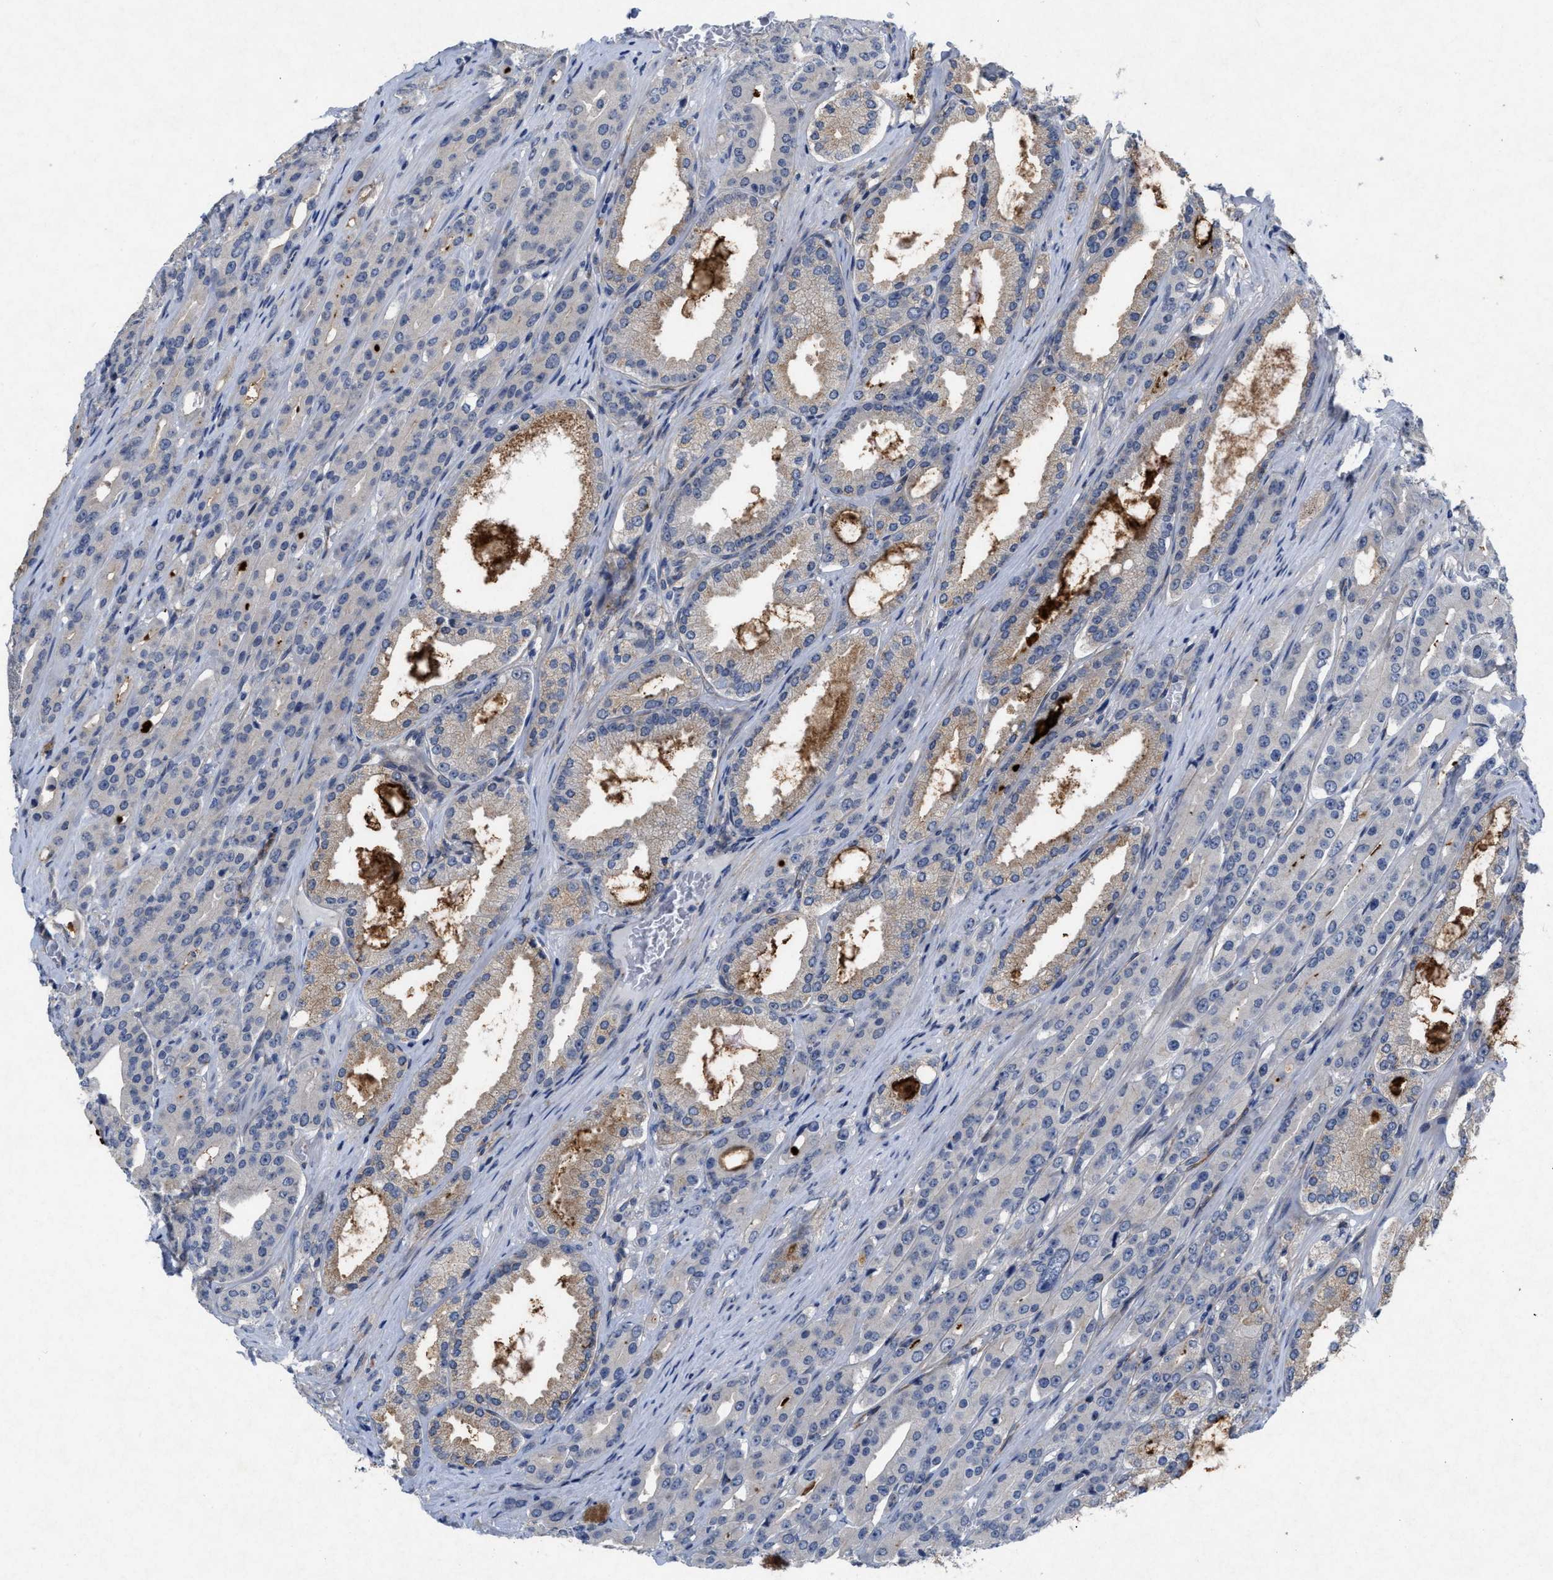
{"staining": {"intensity": "negative", "quantity": "none", "location": "none"}, "tissue": "prostate cancer", "cell_type": "Tumor cells", "image_type": "cancer", "snomed": [{"axis": "morphology", "description": "Adenocarcinoma, High grade"}, {"axis": "topography", "description": "Prostate"}], "caption": "The histopathology image reveals no staining of tumor cells in high-grade adenocarcinoma (prostate).", "gene": "PDGFRA", "patient": {"sex": "male", "age": 71}}